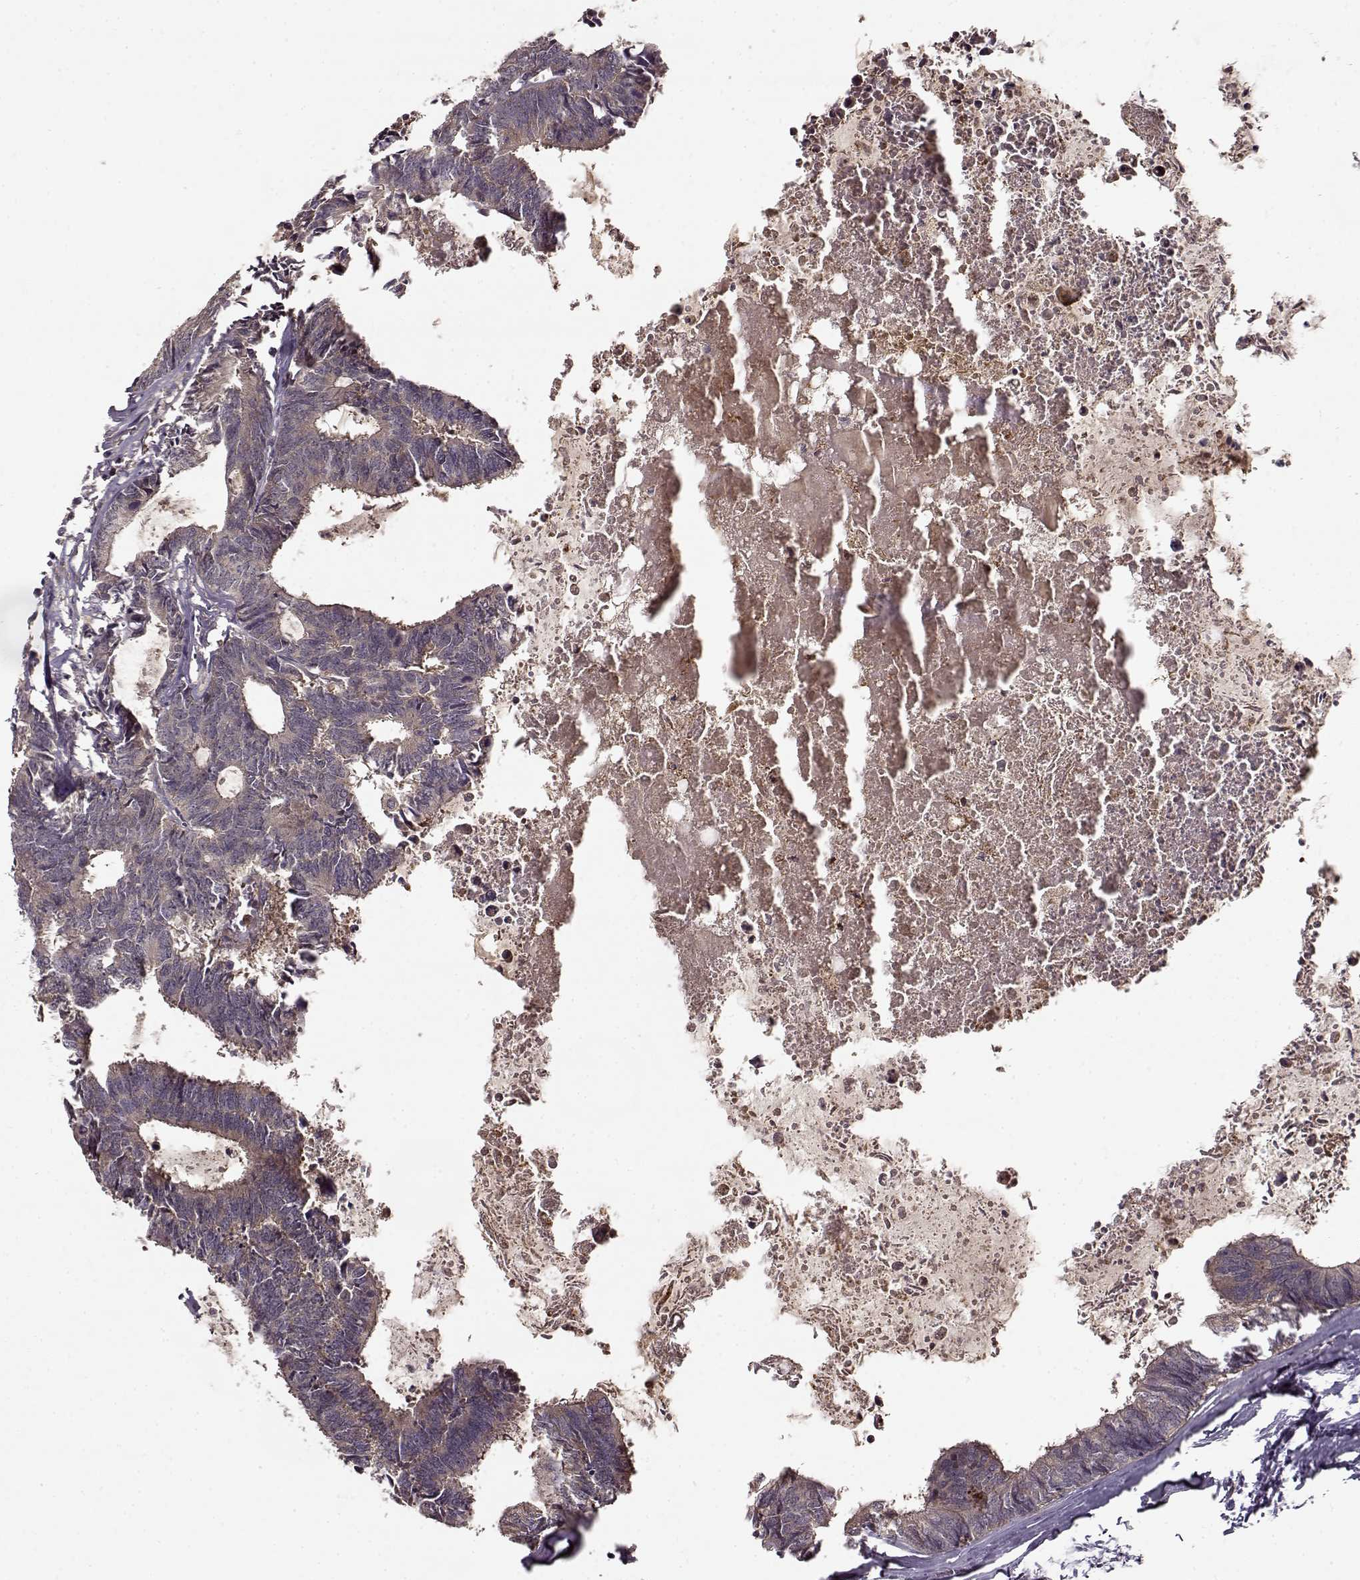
{"staining": {"intensity": "negative", "quantity": "none", "location": "none"}, "tissue": "colorectal cancer", "cell_type": "Tumor cells", "image_type": "cancer", "snomed": [{"axis": "morphology", "description": "Adenocarcinoma, NOS"}, {"axis": "topography", "description": "Colon"}, {"axis": "topography", "description": "Rectum"}], "caption": "IHC micrograph of neoplastic tissue: colorectal cancer (adenocarcinoma) stained with DAB (3,3'-diaminobenzidine) reveals no significant protein staining in tumor cells.", "gene": "IFRD2", "patient": {"sex": "male", "age": 57}}